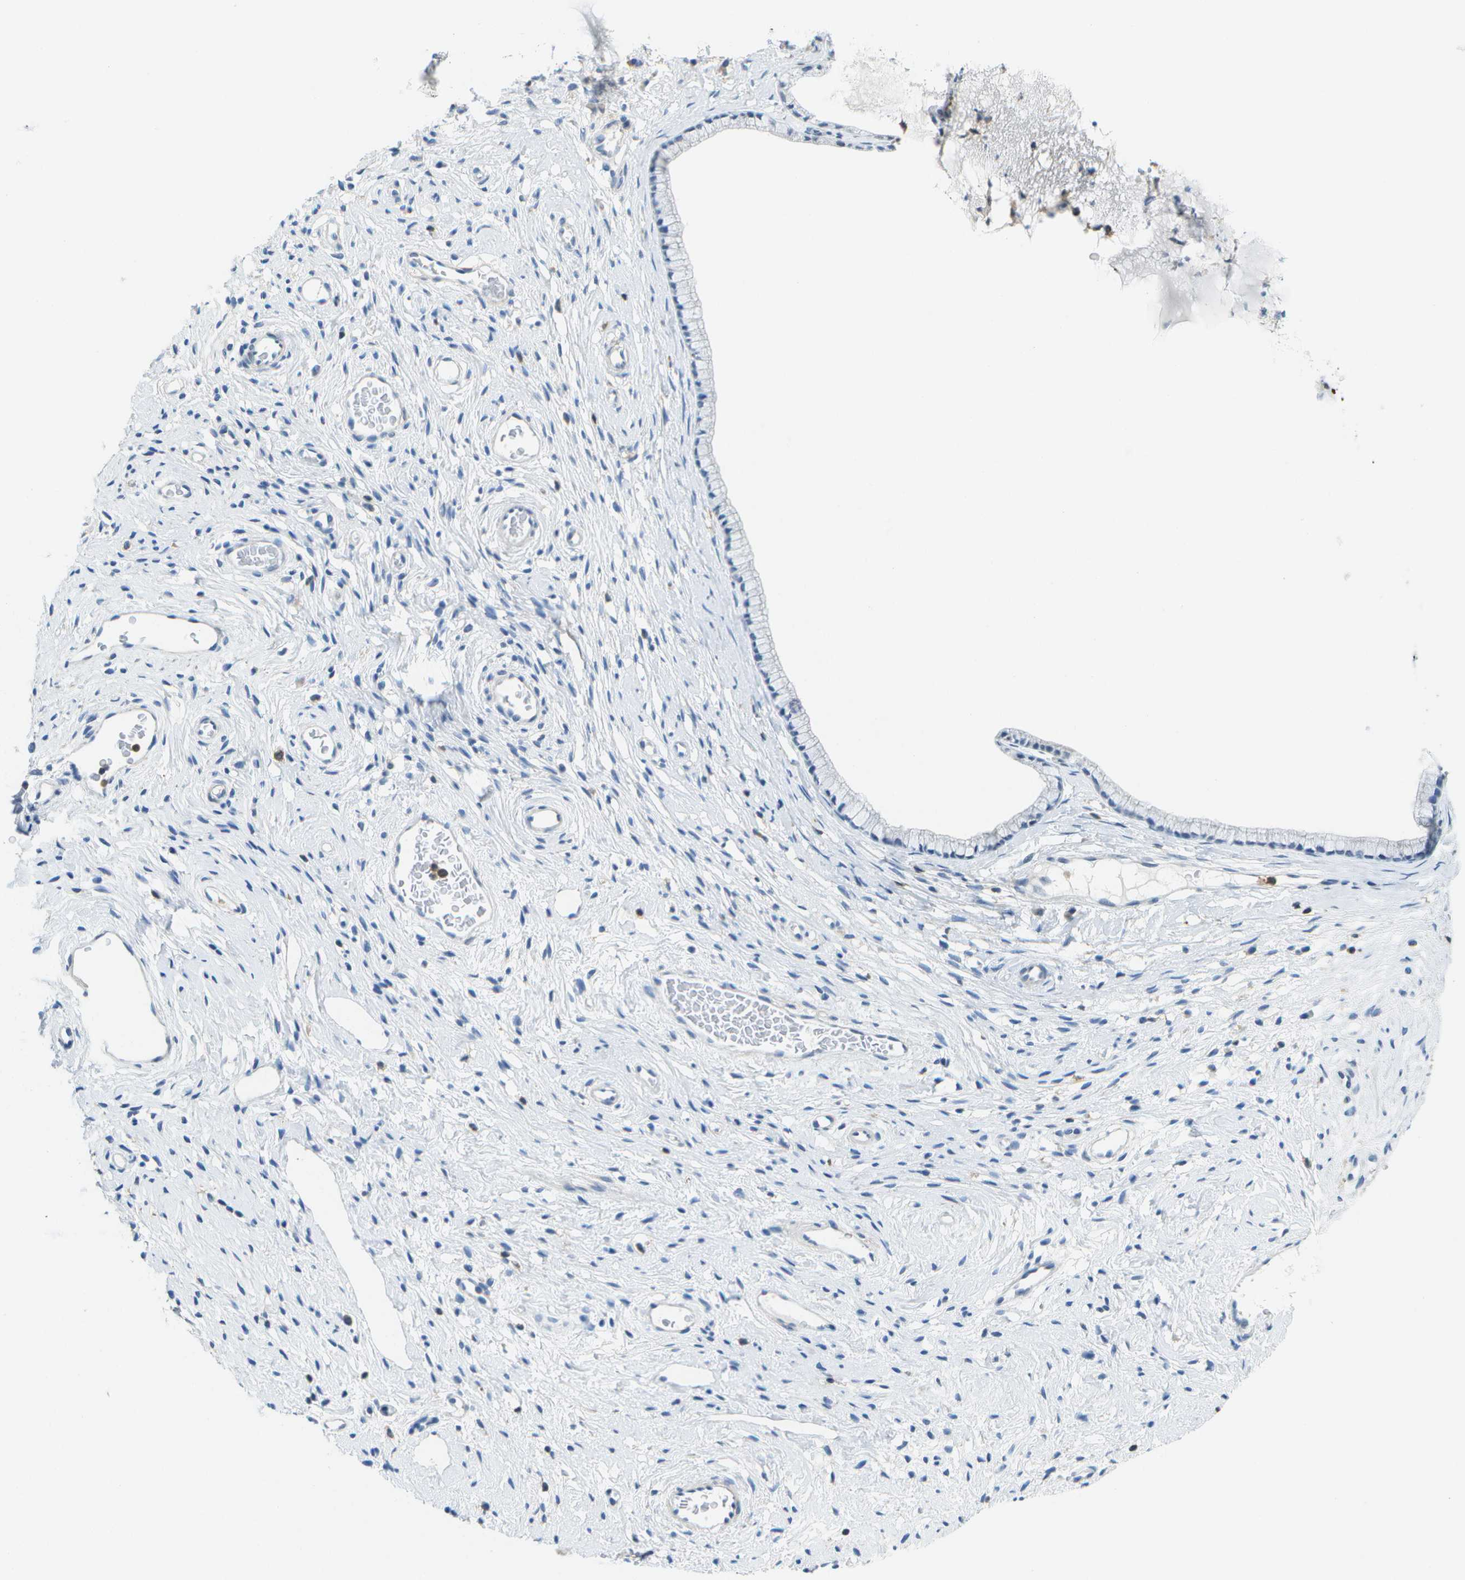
{"staining": {"intensity": "negative", "quantity": "none", "location": "none"}, "tissue": "cervix", "cell_type": "Glandular cells", "image_type": "normal", "snomed": [{"axis": "morphology", "description": "Normal tissue, NOS"}, {"axis": "topography", "description": "Cervix"}], "caption": "This is an immunohistochemistry histopathology image of normal cervix. There is no expression in glandular cells.", "gene": "RCSD1", "patient": {"sex": "female", "age": 77}}